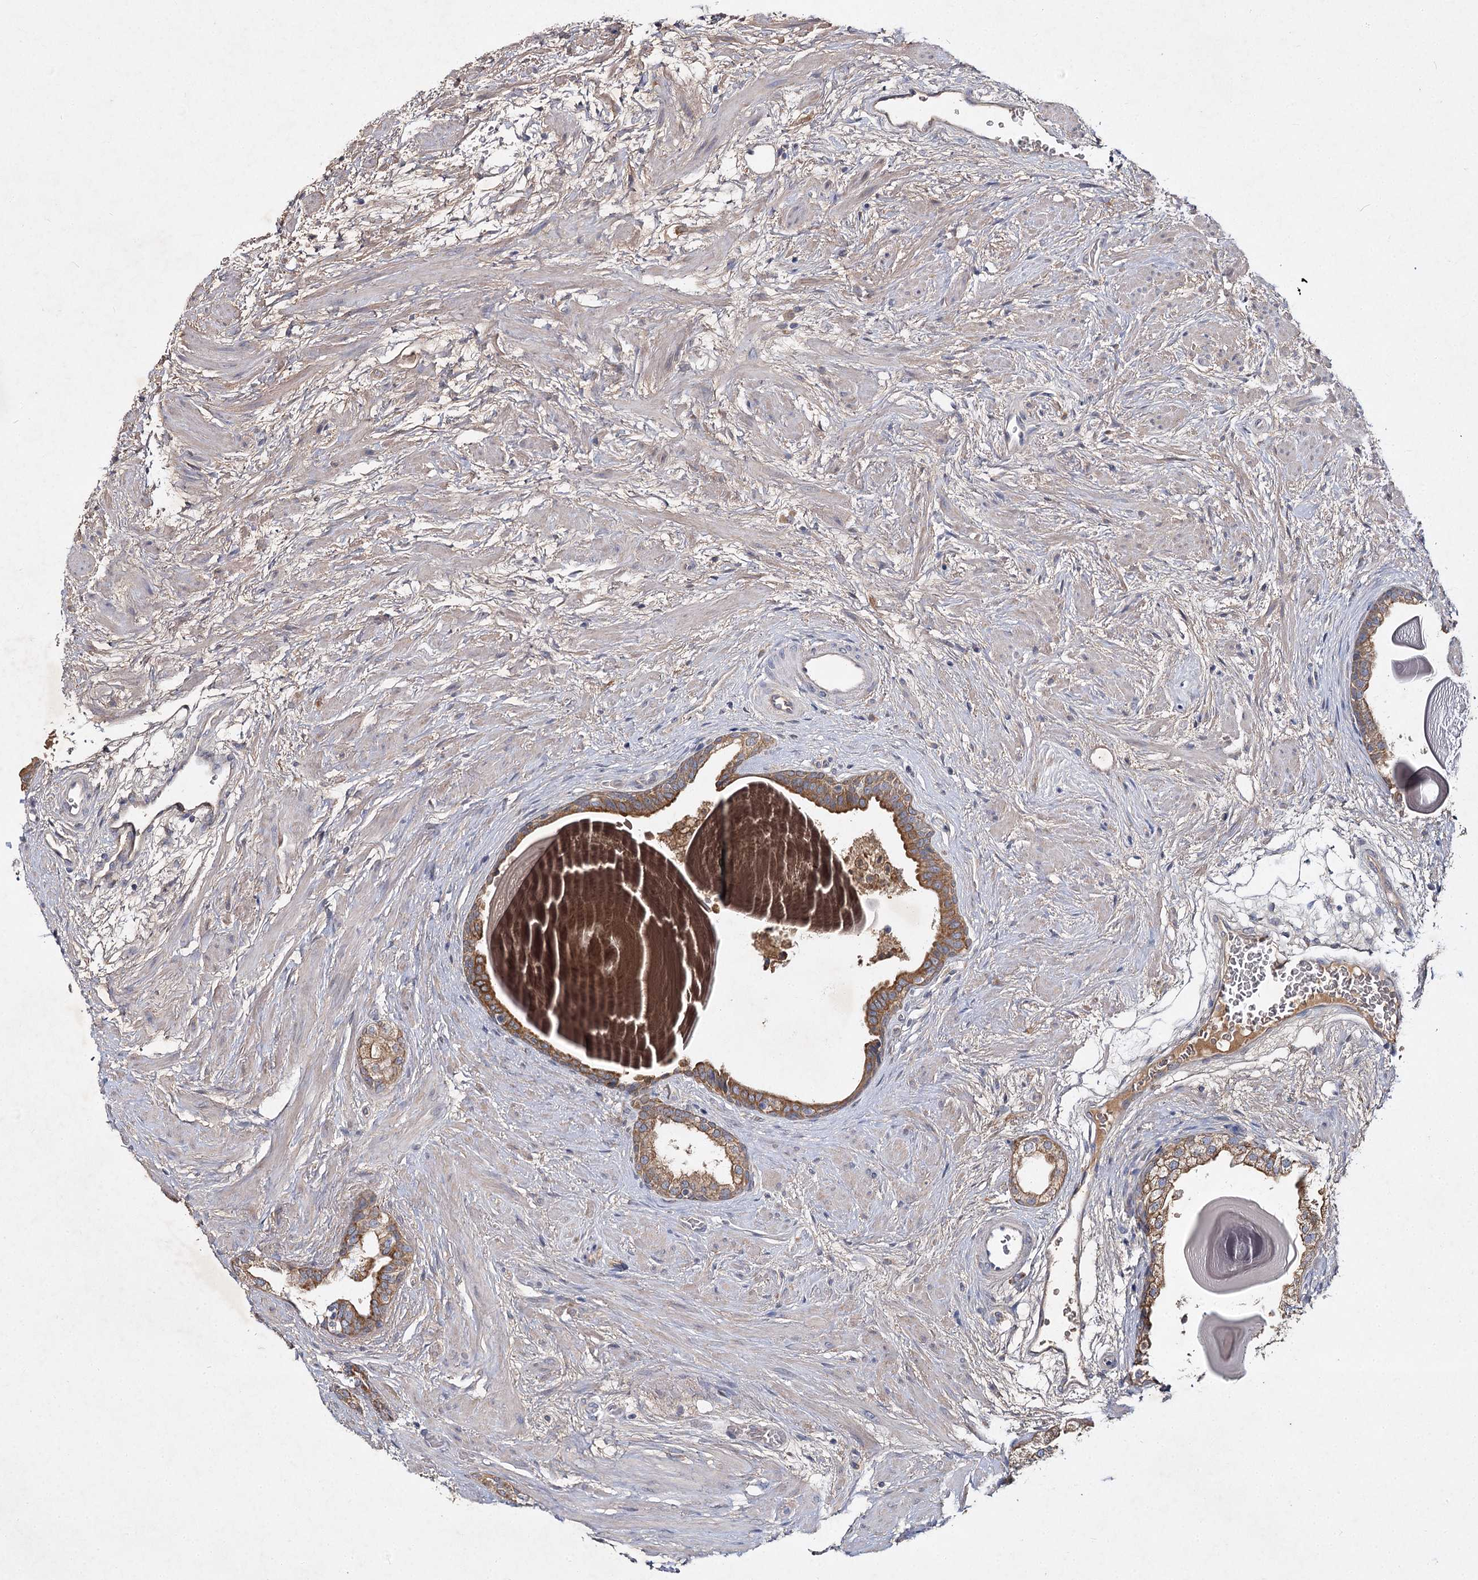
{"staining": {"intensity": "moderate", "quantity": ">75%", "location": "cytoplasmic/membranous"}, "tissue": "prostate", "cell_type": "Glandular cells", "image_type": "normal", "snomed": [{"axis": "morphology", "description": "Normal tissue, NOS"}, {"axis": "topography", "description": "Prostate"}], "caption": "The photomicrograph shows staining of benign prostate, revealing moderate cytoplasmic/membranous protein expression (brown color) within glandular cells.", "gene": "MFN1", "patient": {"sex": "male", "age": 48}}